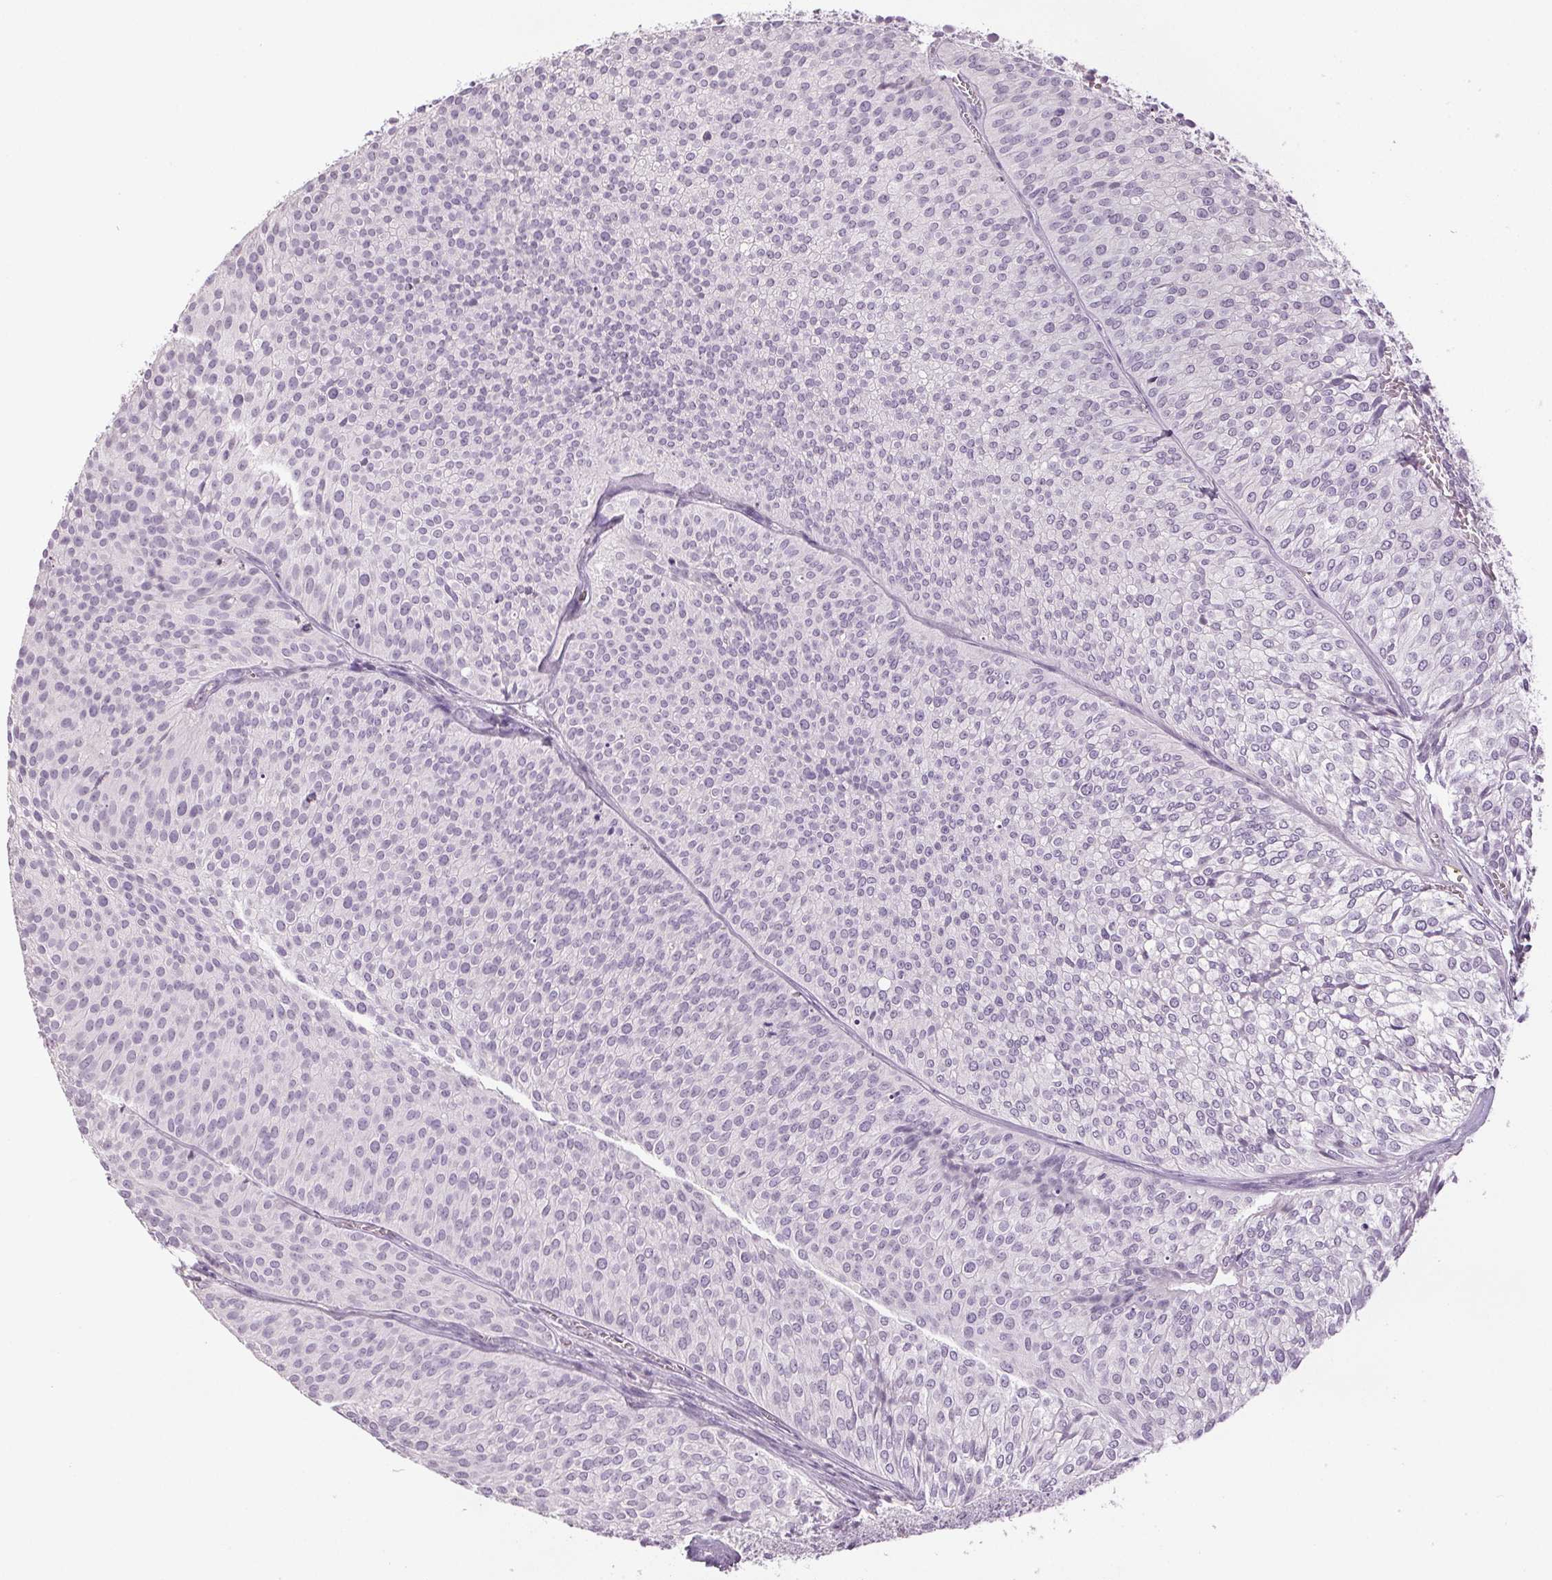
{"staining": {"intensity": "negative", "quantity": "none", "location": "none"}, "tissue": "urothelial cancer", "cell_type": "Tumor cells", "image_type": "cancer", "snomed": [{"axis": "morphology", "description": "Urothelial carcinoma, Low grade"}, {"axis": "topography", "description": "Urinary bladder"}], "caption": "This is an IHC photomicrograph of urothelial cancer. There is no staining in tumor cells.", "gene": "LTF", "patient": {"sex": "male", "age": 91}}